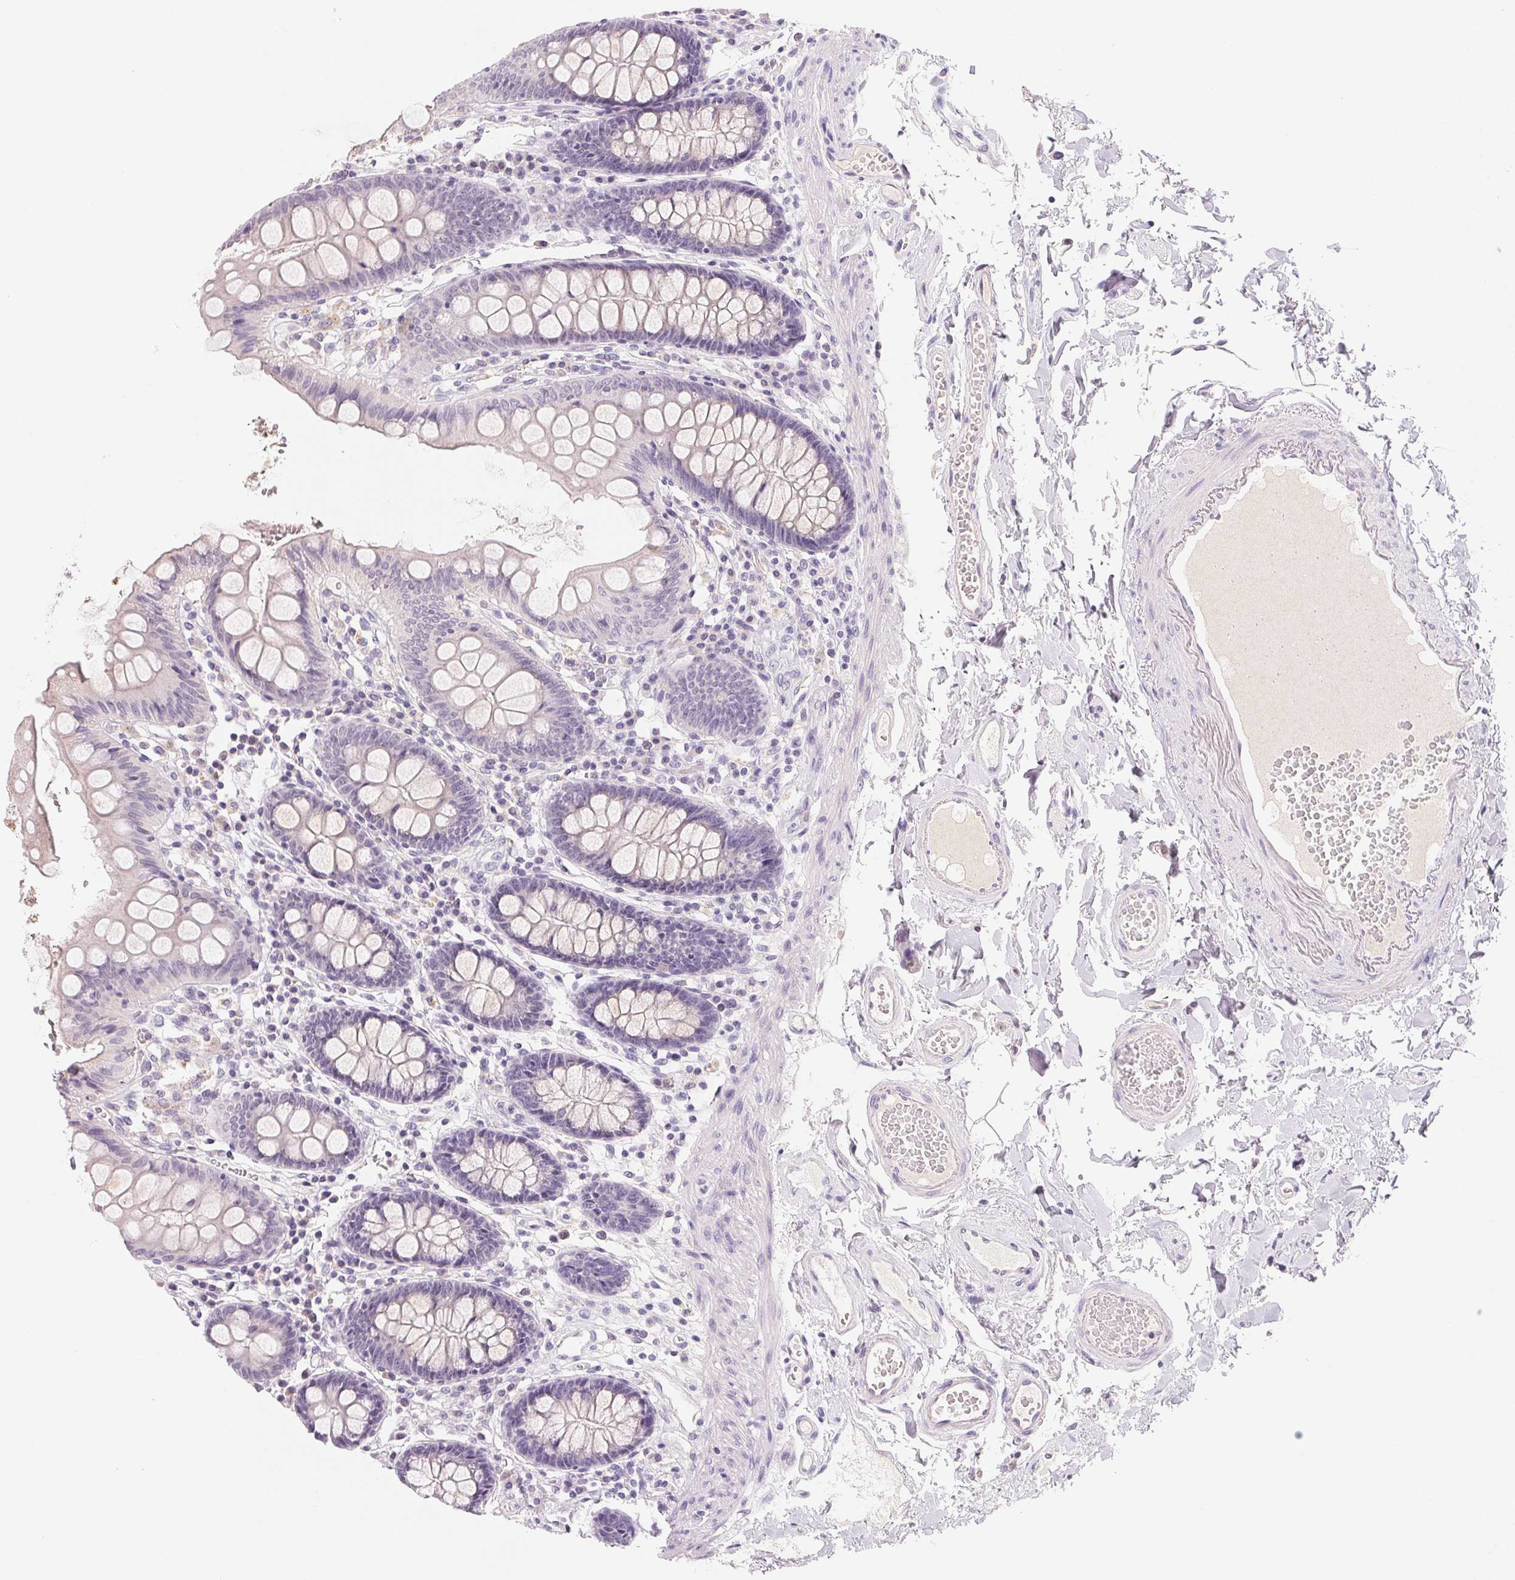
{"staining": {"intensity": "negative", "quantity": "none", "location": "none"}, "tissue": "colon", "cell_type": "Endothelial cells", "image_type": "normal", "snomed": [{"axis": "morphology", "description": "Normal tissue, NOS"}, {"axis": "topography", "description": "Colon"}], "caption": "The micrograph shows no staining of endothelial cells in normal colon.", "gene": "MCOLN3", "patient": {"sex": "male", "age": 84}}